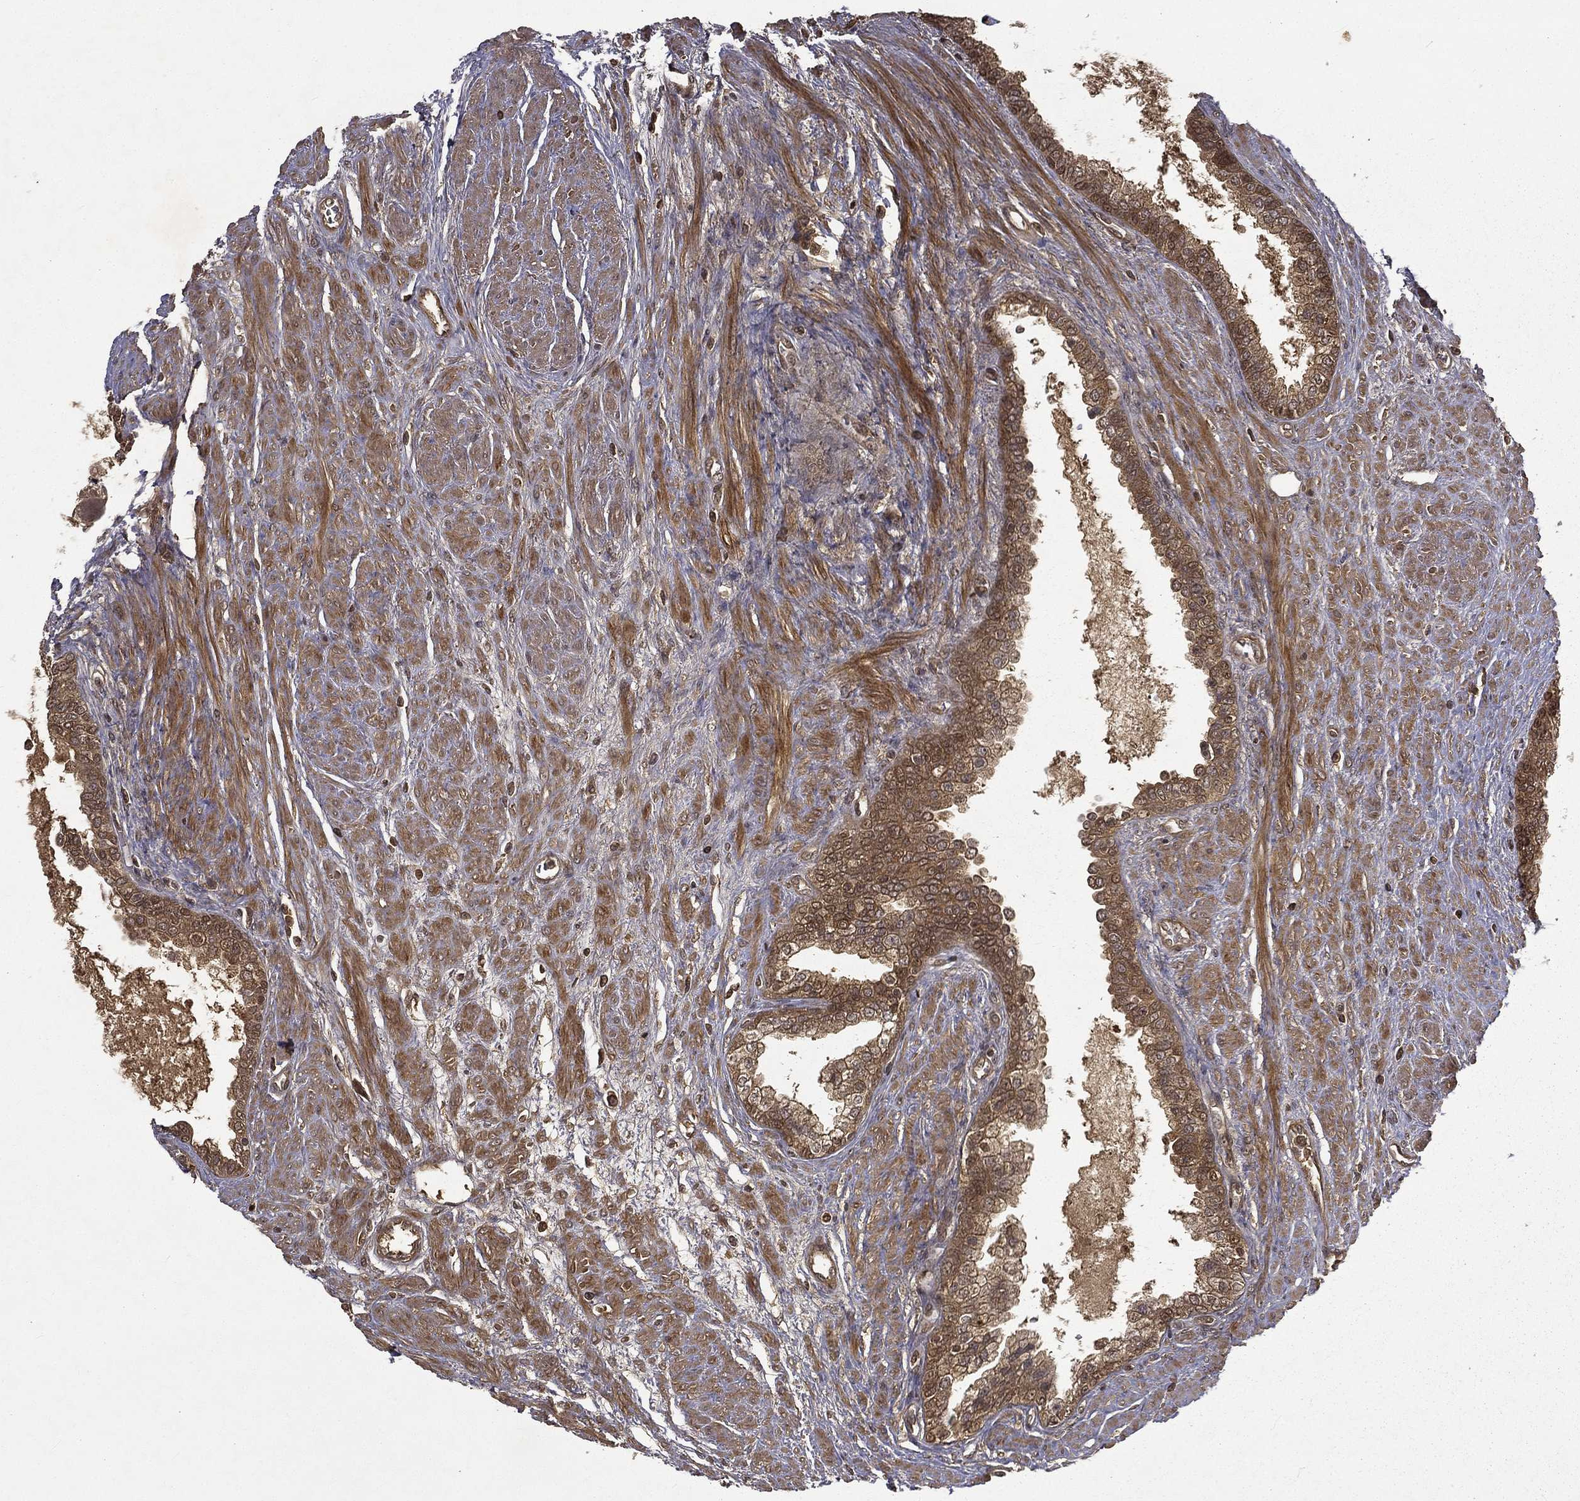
{"staining": {"intensity": "moderate", "quantity": ">75%", "location": "cytoplasmic/membranous"}, "tissue": "prostate cancer", "cell_type": "Tumor cells", "image_type": "cancer", "snomed": [{"axis": "morphology", "description": "Adenocarcinoma, NOS"}, {"axis": "topography", "description": "Prostate and seminal vesicle, NOS"}, {"axis": "topography", "description": "Prostate"}], "caption": "Human prostate cancer (adenocarcinoma) stained with a brown dye displays moderate cytoplasmic/membranous positive expression in about >75% of tumor cells.", "gene": "FGD1", "patient": {"sex": "male", "age": 62}}